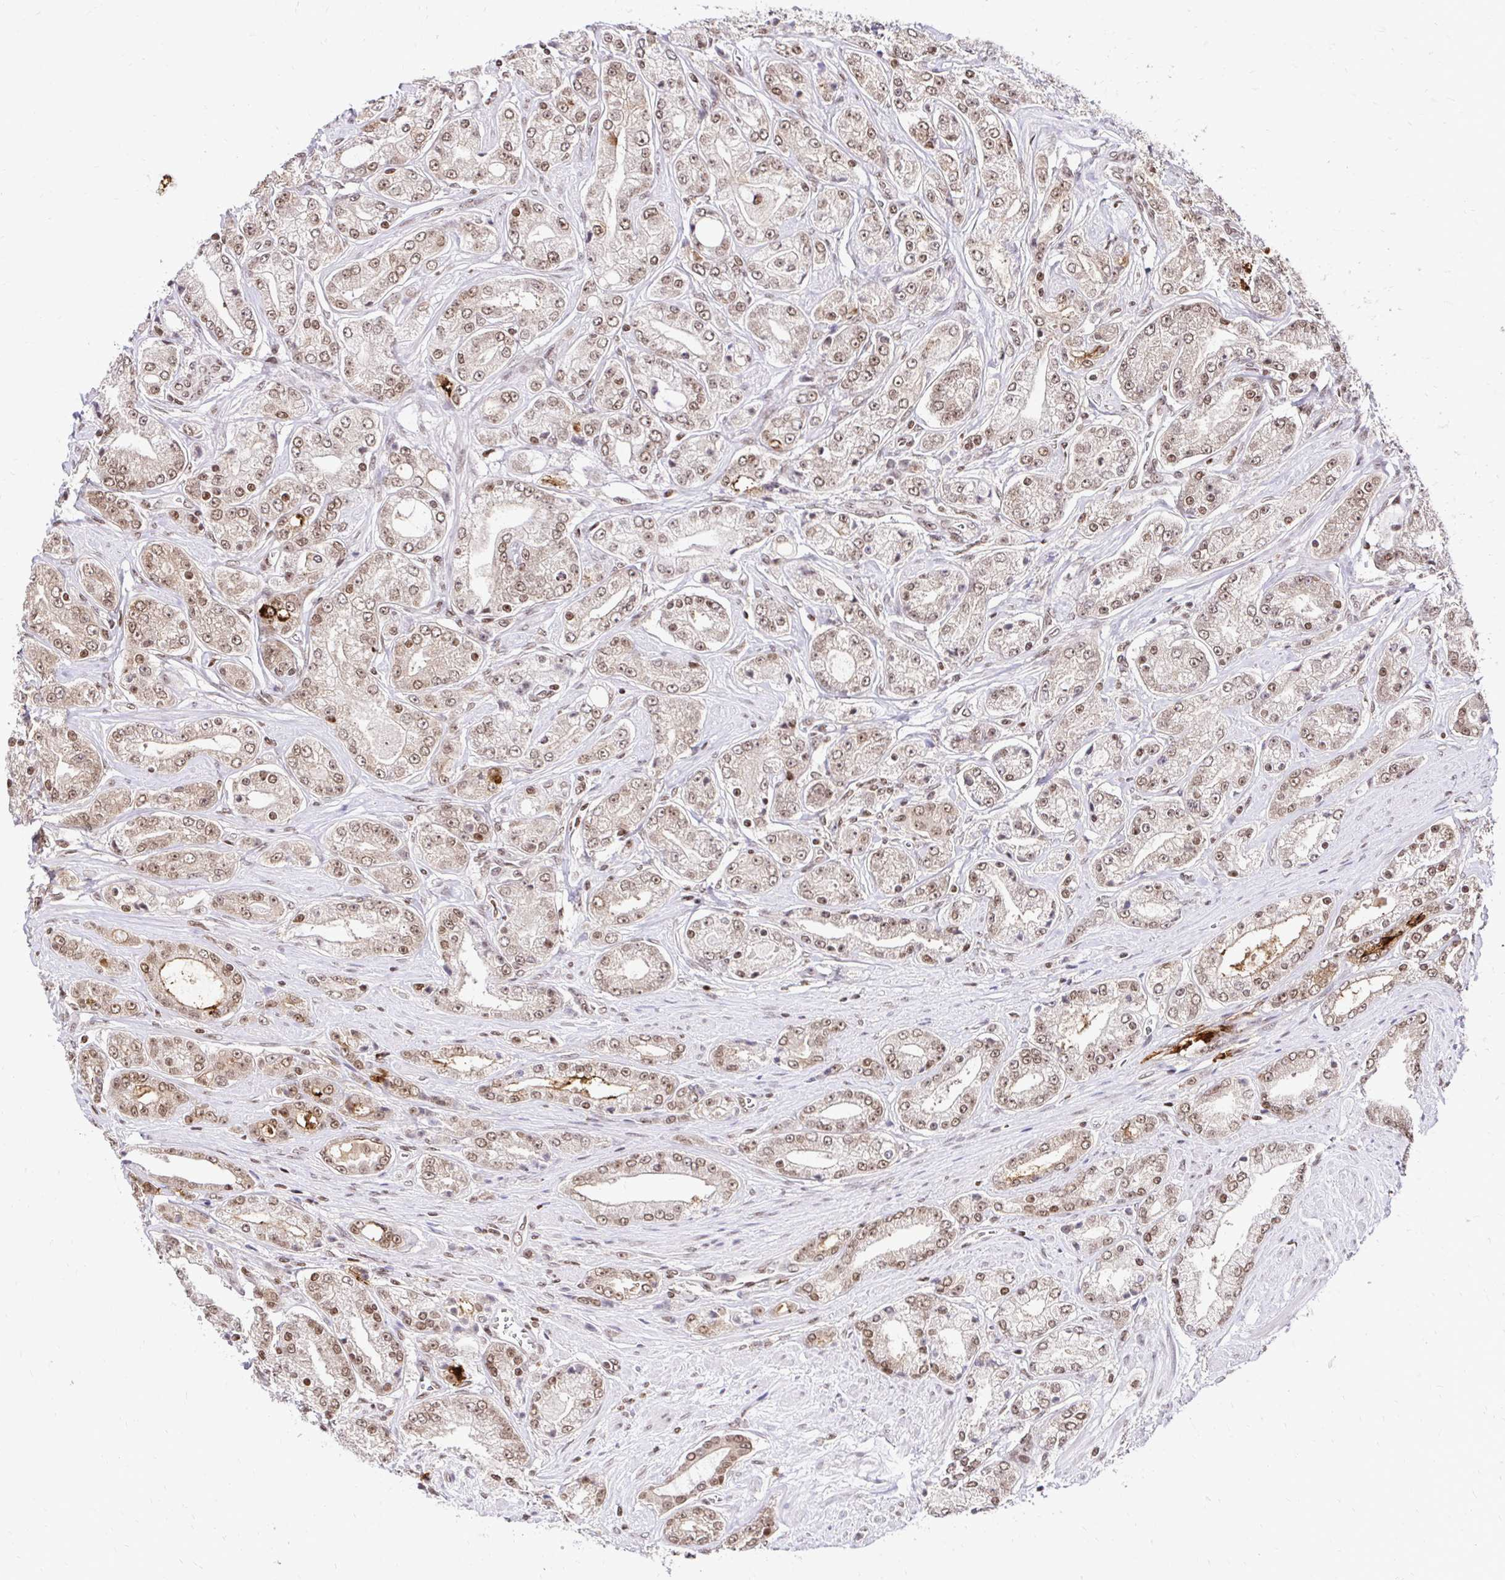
{"staining": {"intensity": "moderate", "quantity": "25%-75%", "location": "nuclear"}, "tissue": "prostate cancer", "cell_type": "Tumor cells", "image_type": "cancer", "snomed": [{"axis": "morphology", "description": "Adenocarcinoma, High grade"}, {"axis": "topography", "description": "Prostate"}], "caption": "Human prostate cancer stained with a brown dye displays moderate nuclear positive positivity in approximately 25%-75% of tumor cells.", "gene": "GLYR1", "patient": {"sex": "male", "age": 66}}